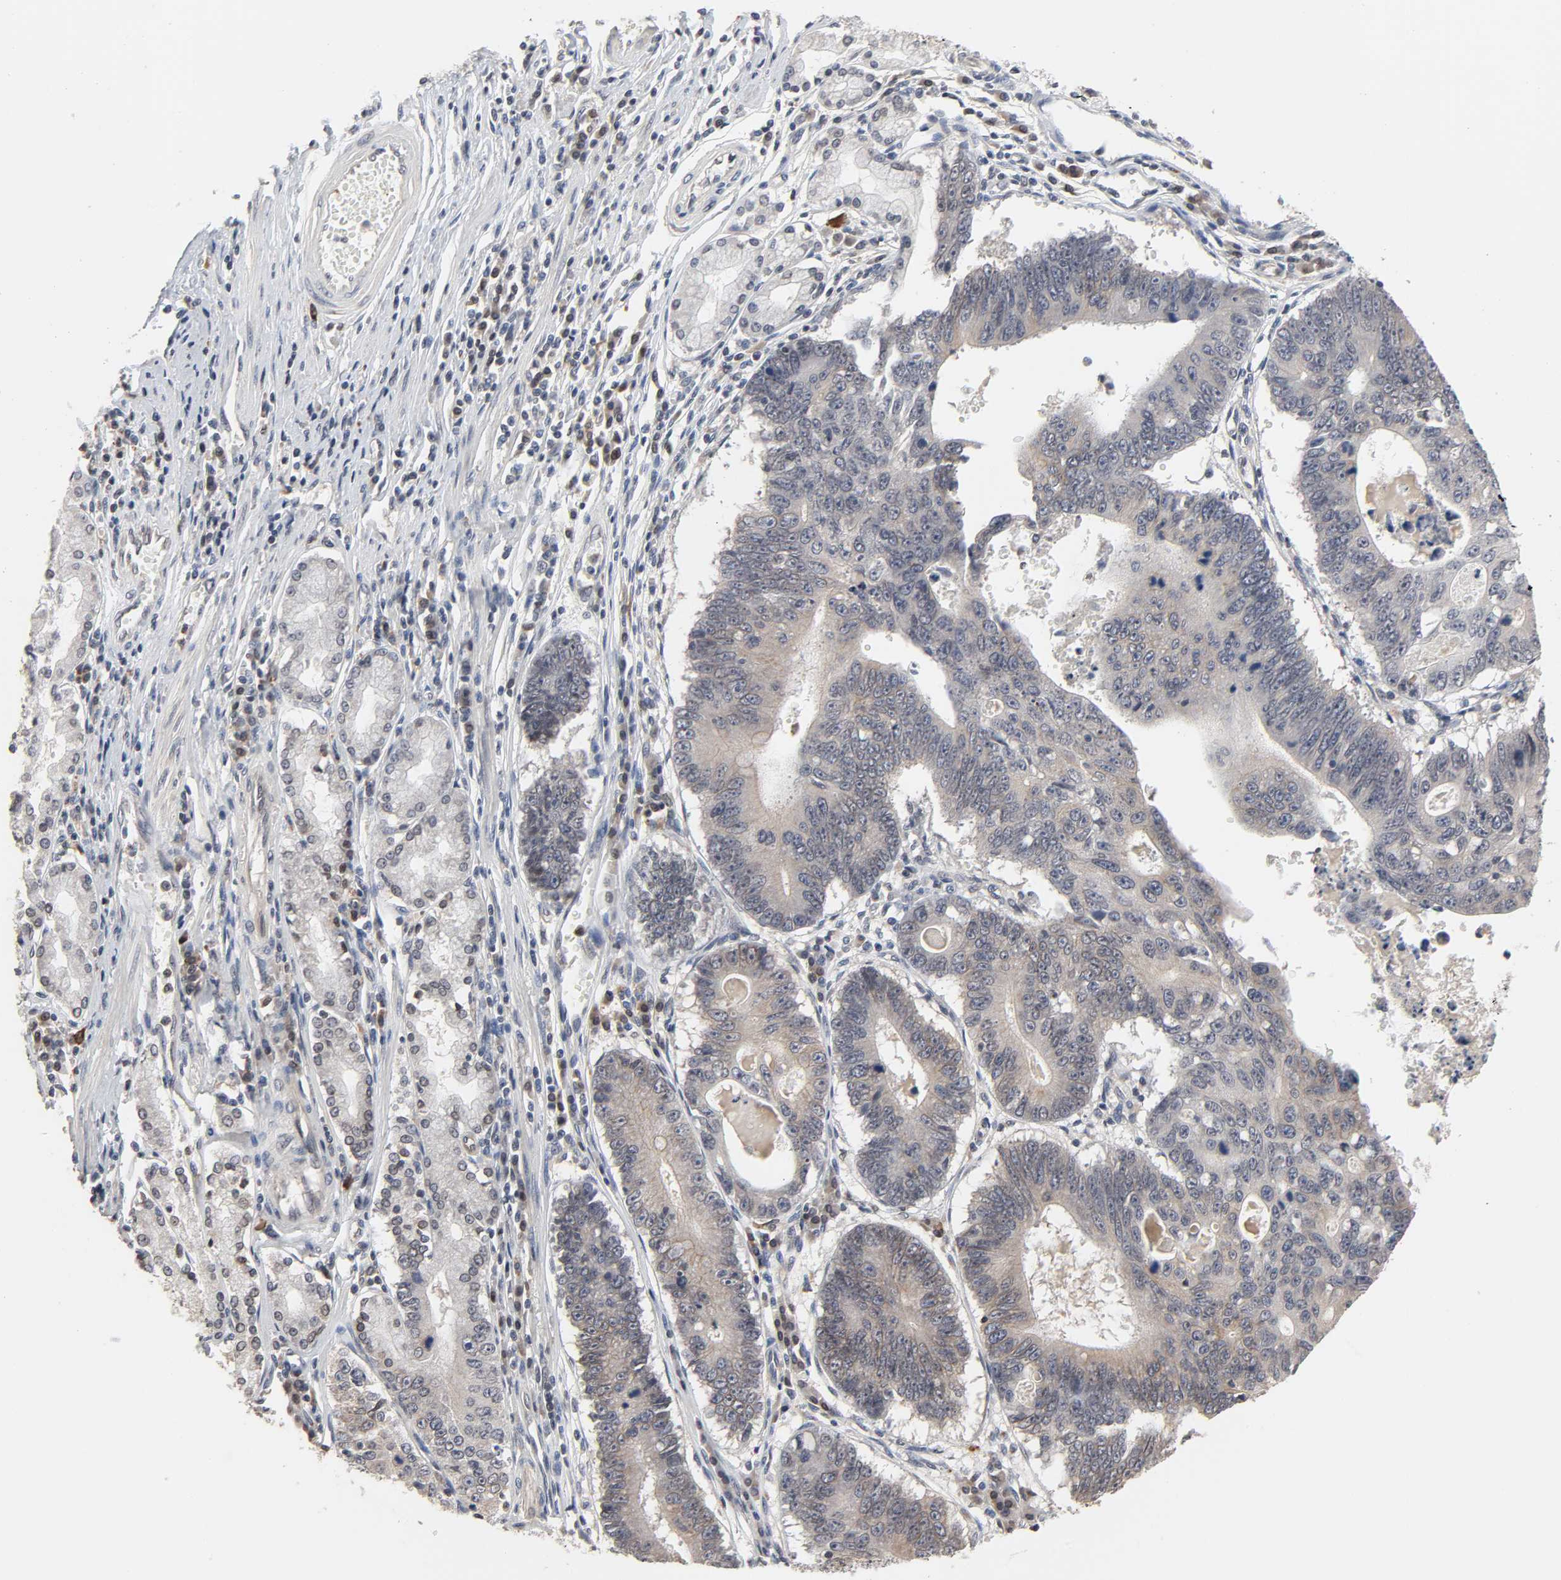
{"staining": {"intensity": "weak", "quantity": ">75%", "location": "cytoplasmic/membranous"}, "tissue": "stomach cancer", "cell_type": "Tumor cells", "image_type": "cancer", "snomed": [{"axis": "morphology", "description": "Adenocarcinoma, NOS"}, {"axis": "topography", "description": "Stomach"}], "caption": "Immunohistochemical staining of stomach cancer displays low levels of weak cytoplasmic/membranous expression in about >75% of tumor cells. Using DAB (brown) and hematoxylin (blue) stains, captured at high magnification using brightfield microscopy.", "gene": "CCDC175", "patient": {"sex": "male", "age": 59}}